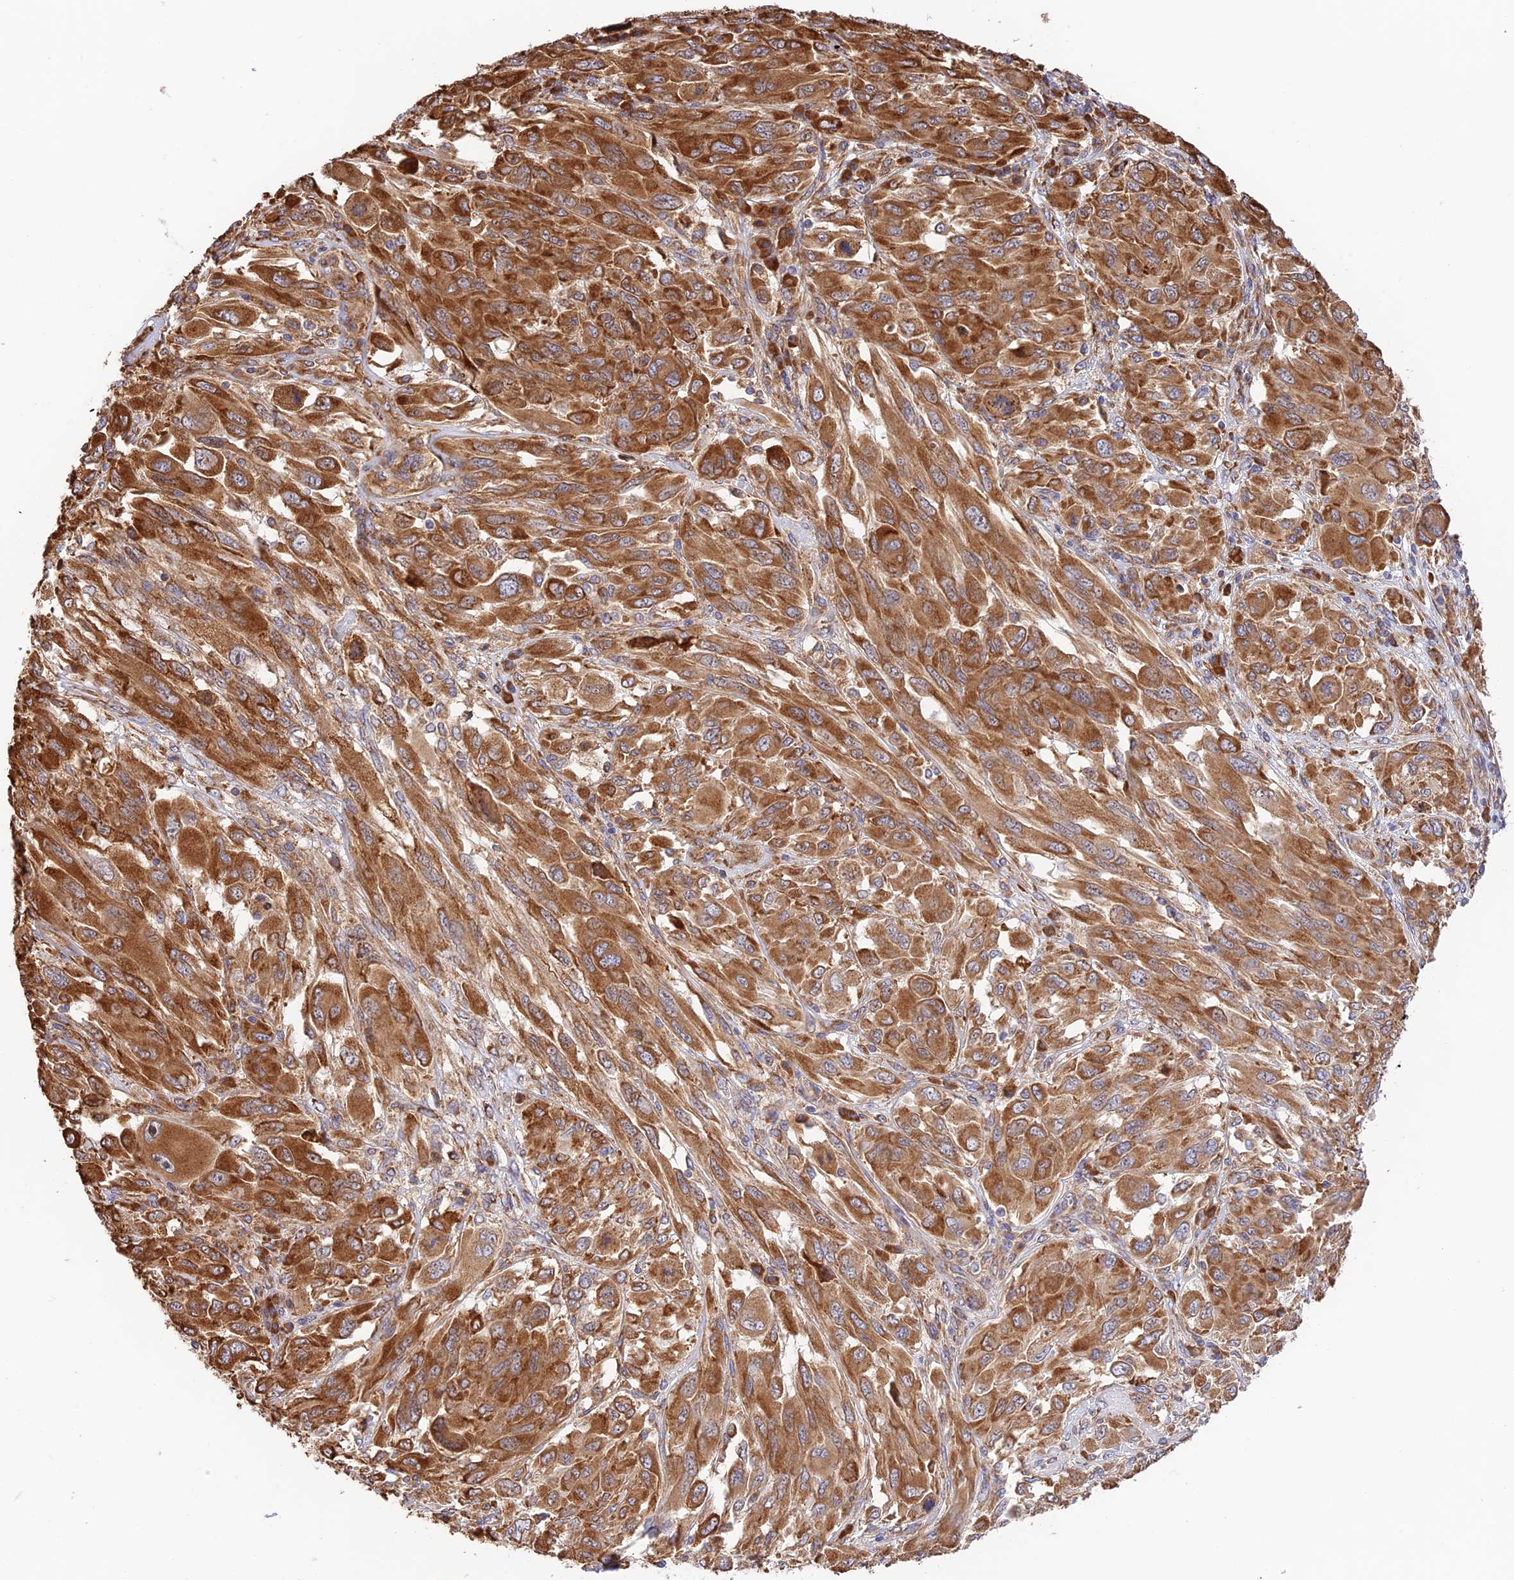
{"staining": {"intensity": "strong", "quantity": ">75%", "location": "cytoplasmic/membranous"}, "tissue": "melanoma", "cell_type": "Tumor cells", "image_type": "cancer", "snomed": [{"axis": "morphology", "description": "Malignant melanoma, NOS"}, {"axis": "topography", "description": "Skin"}], "caption": "Tumor cells reveal high levels of strong cytoplasmic/membranous staining in about >75% of cells in melanoma.", "gene": "RPL5", "patient": {"sex": "female", "age": 91}}